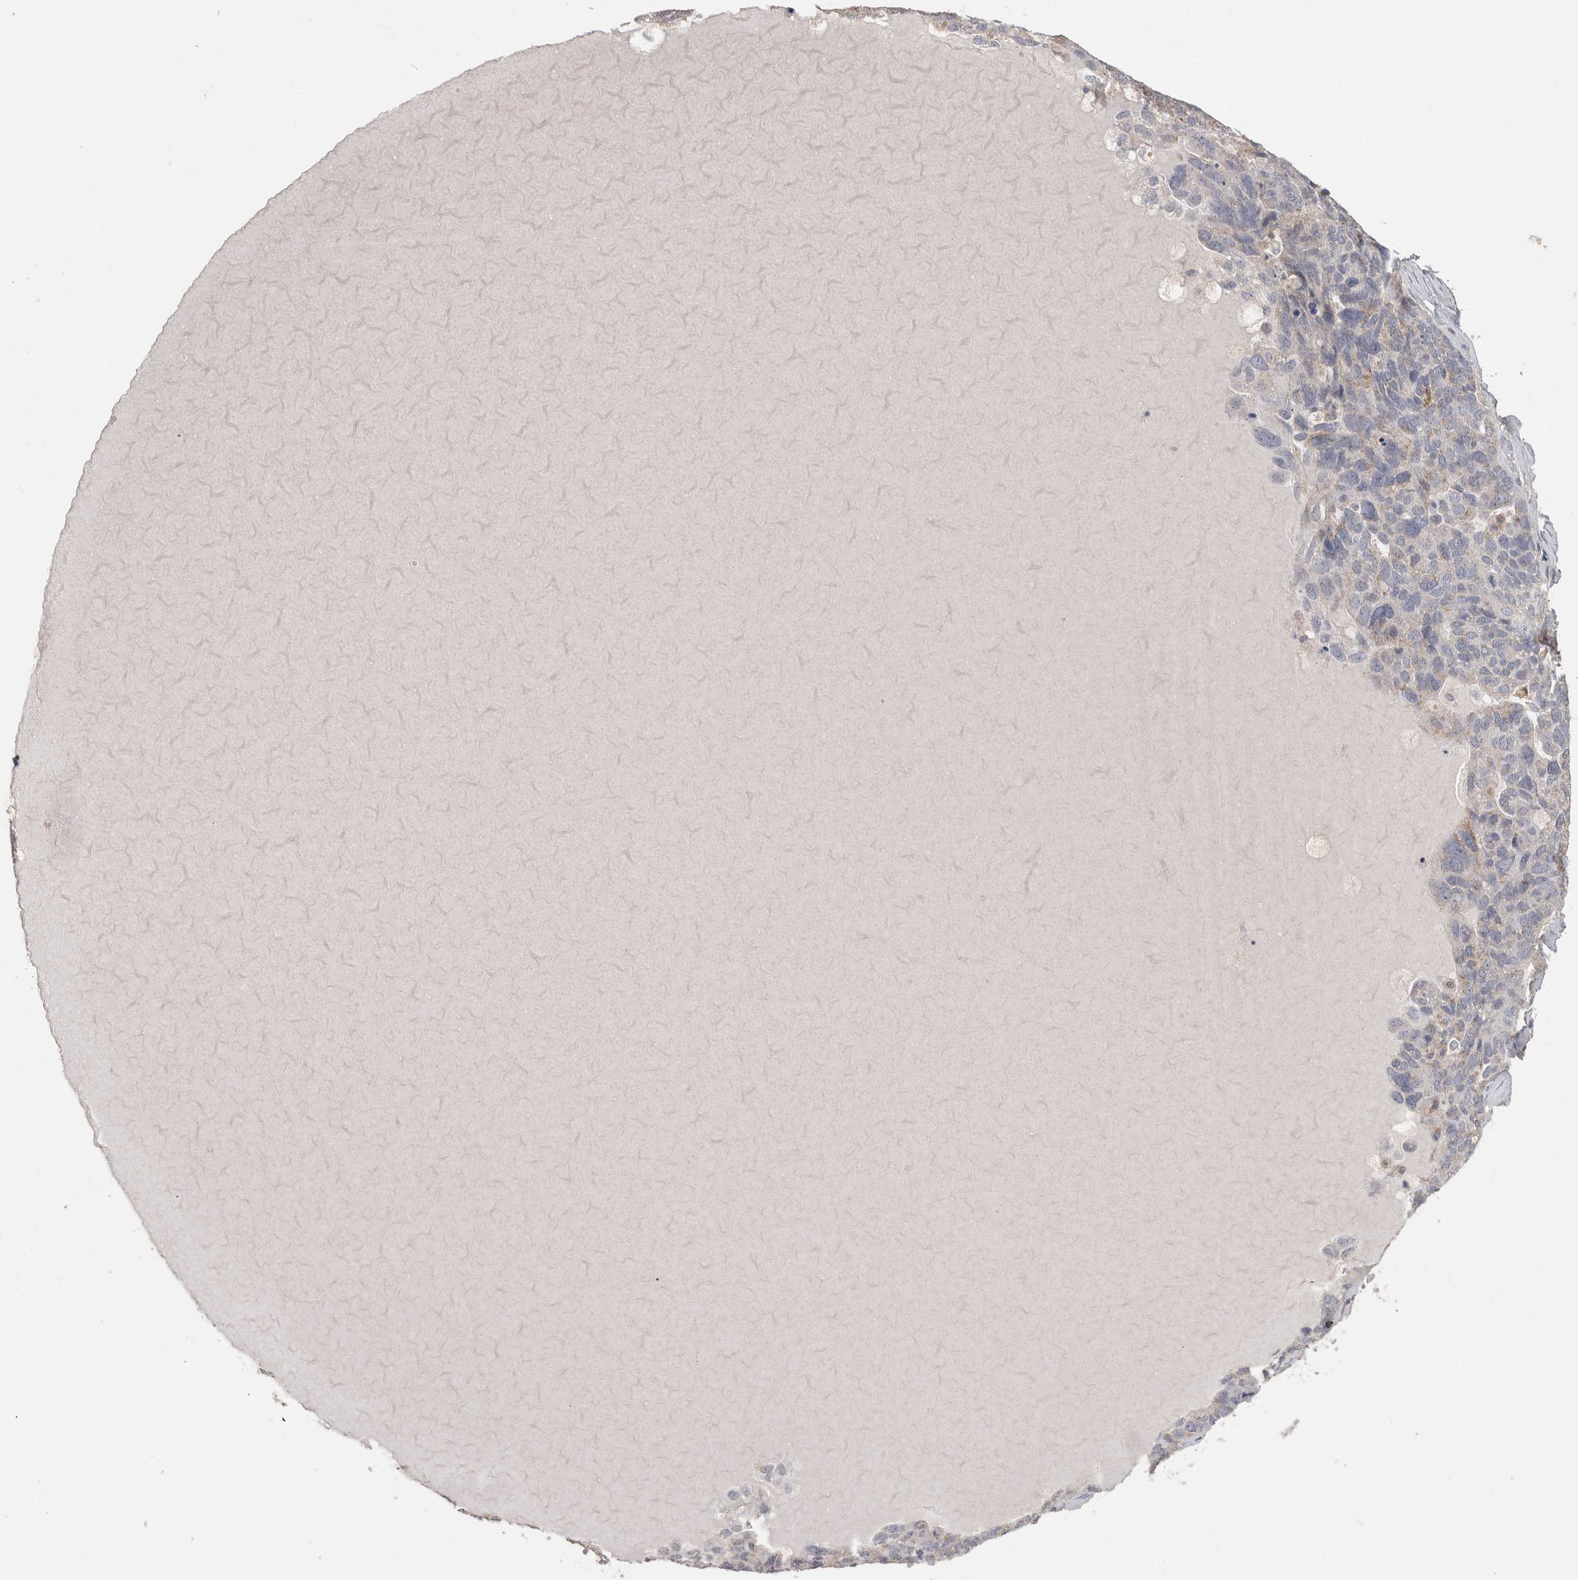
{"staining": {"intensity": "negative", "quantity": "none", "location": "none"}, "tissue": "ovarian cancer", "cell_type": "Tumor cells", "image_type": "cancer", "snomed": [{"axis": "morphology", "description": "Cystadenocarcinoma, serous, NOS"}, {"axis": "topography", "description": "Ovary"}], "caption": "There is no significant expression in tumor cells of ovarian serous cystadenocarcinoma.", "gene": "CNTFR", "patient": {"sex": "female", "age": 44}}